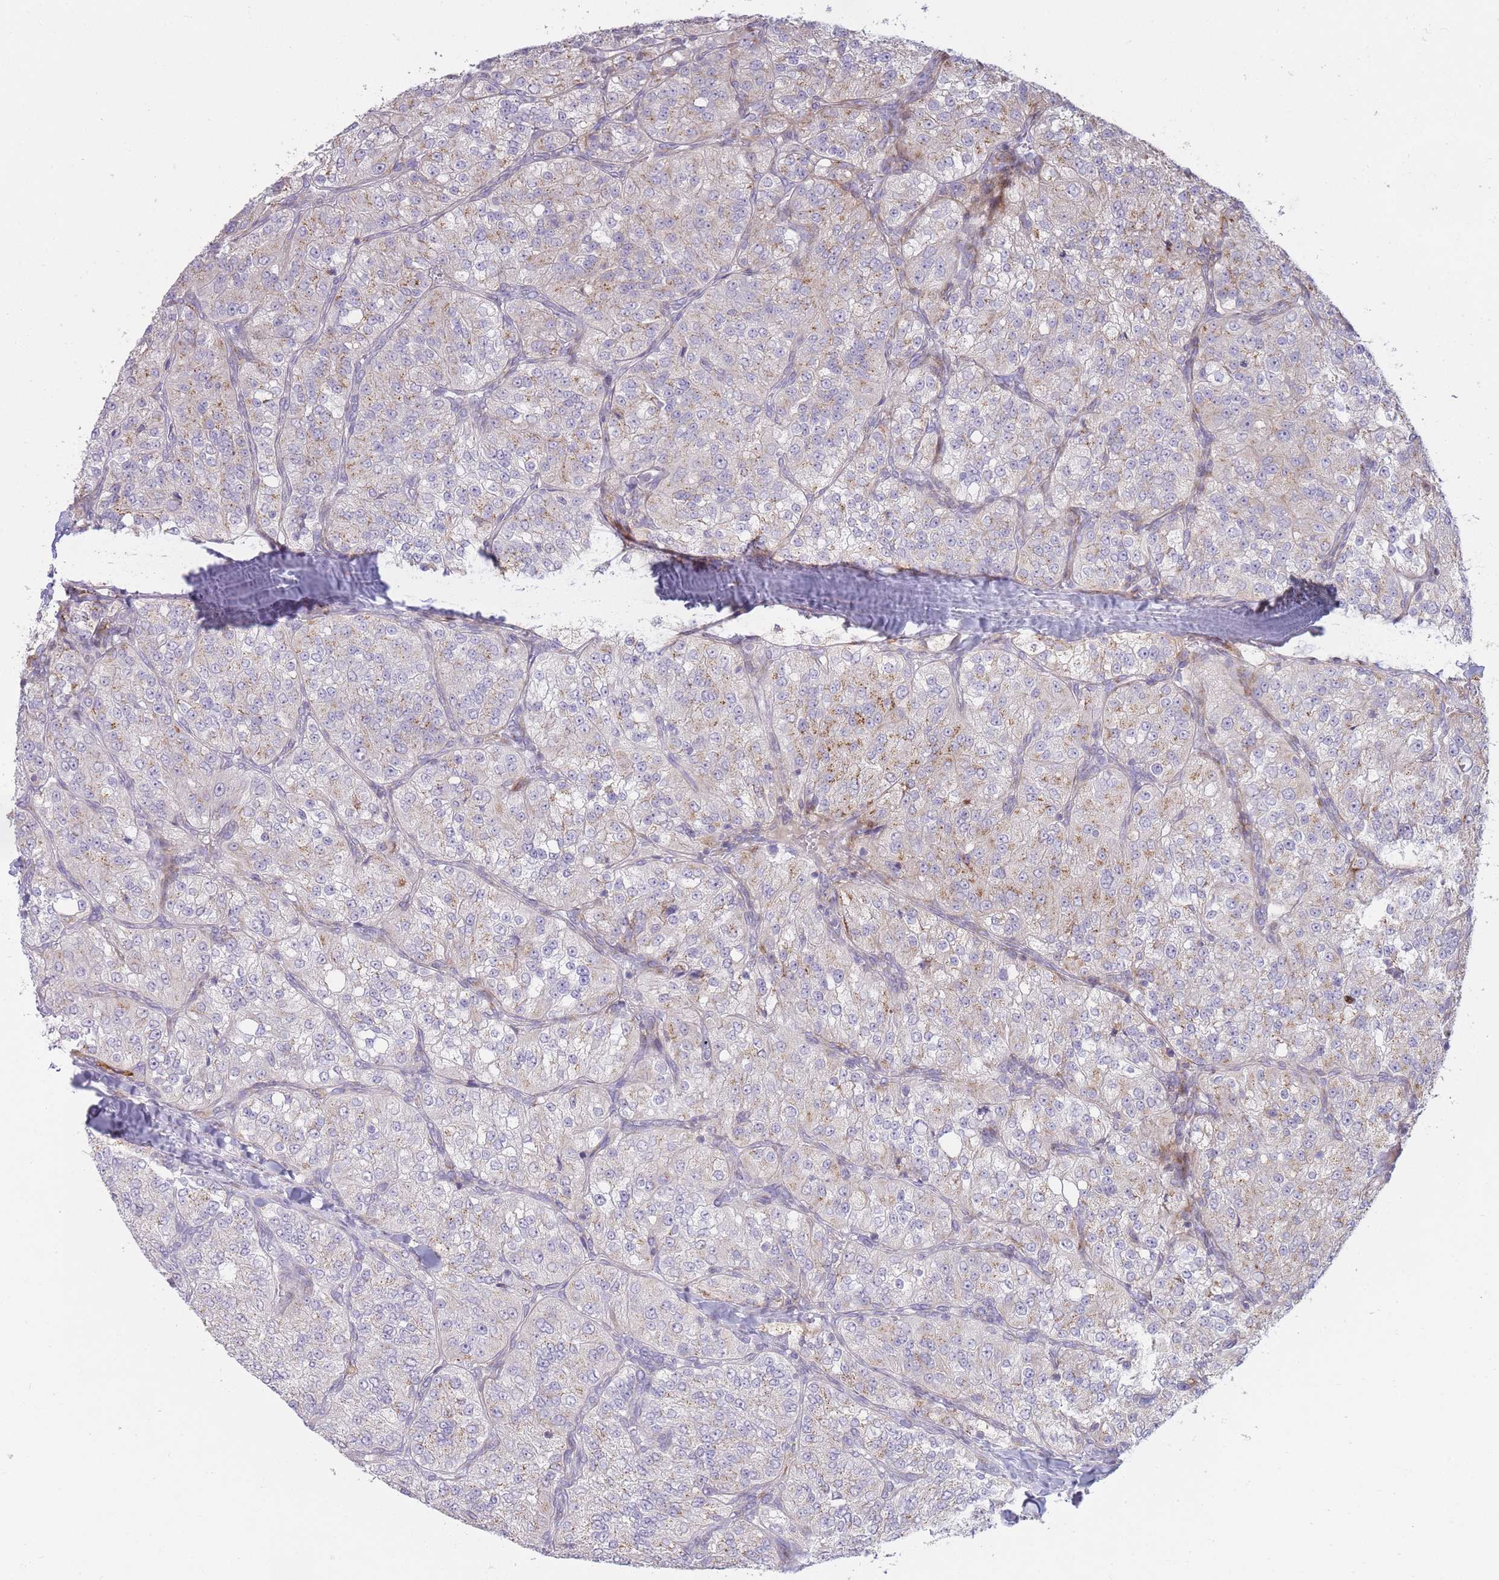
{"staining": {"intensity": "weak", "quantity": "<25%", "location": "cytoplasmic/membranous"}, "tissue": "renal cancer", "cell_type": "Tumor cells", "image_type": "cancer", "snomed": [{"axis": "morphology", "description": "Adenocarcinoma, NOS"}, {"axis": "topography", "description": "Kidney"}], "caption": "The micrograph displays no staining of tumor cells in renal cancer.", "gene": "PPP3R2", "patient": {"sex": "female", "age": 63}}